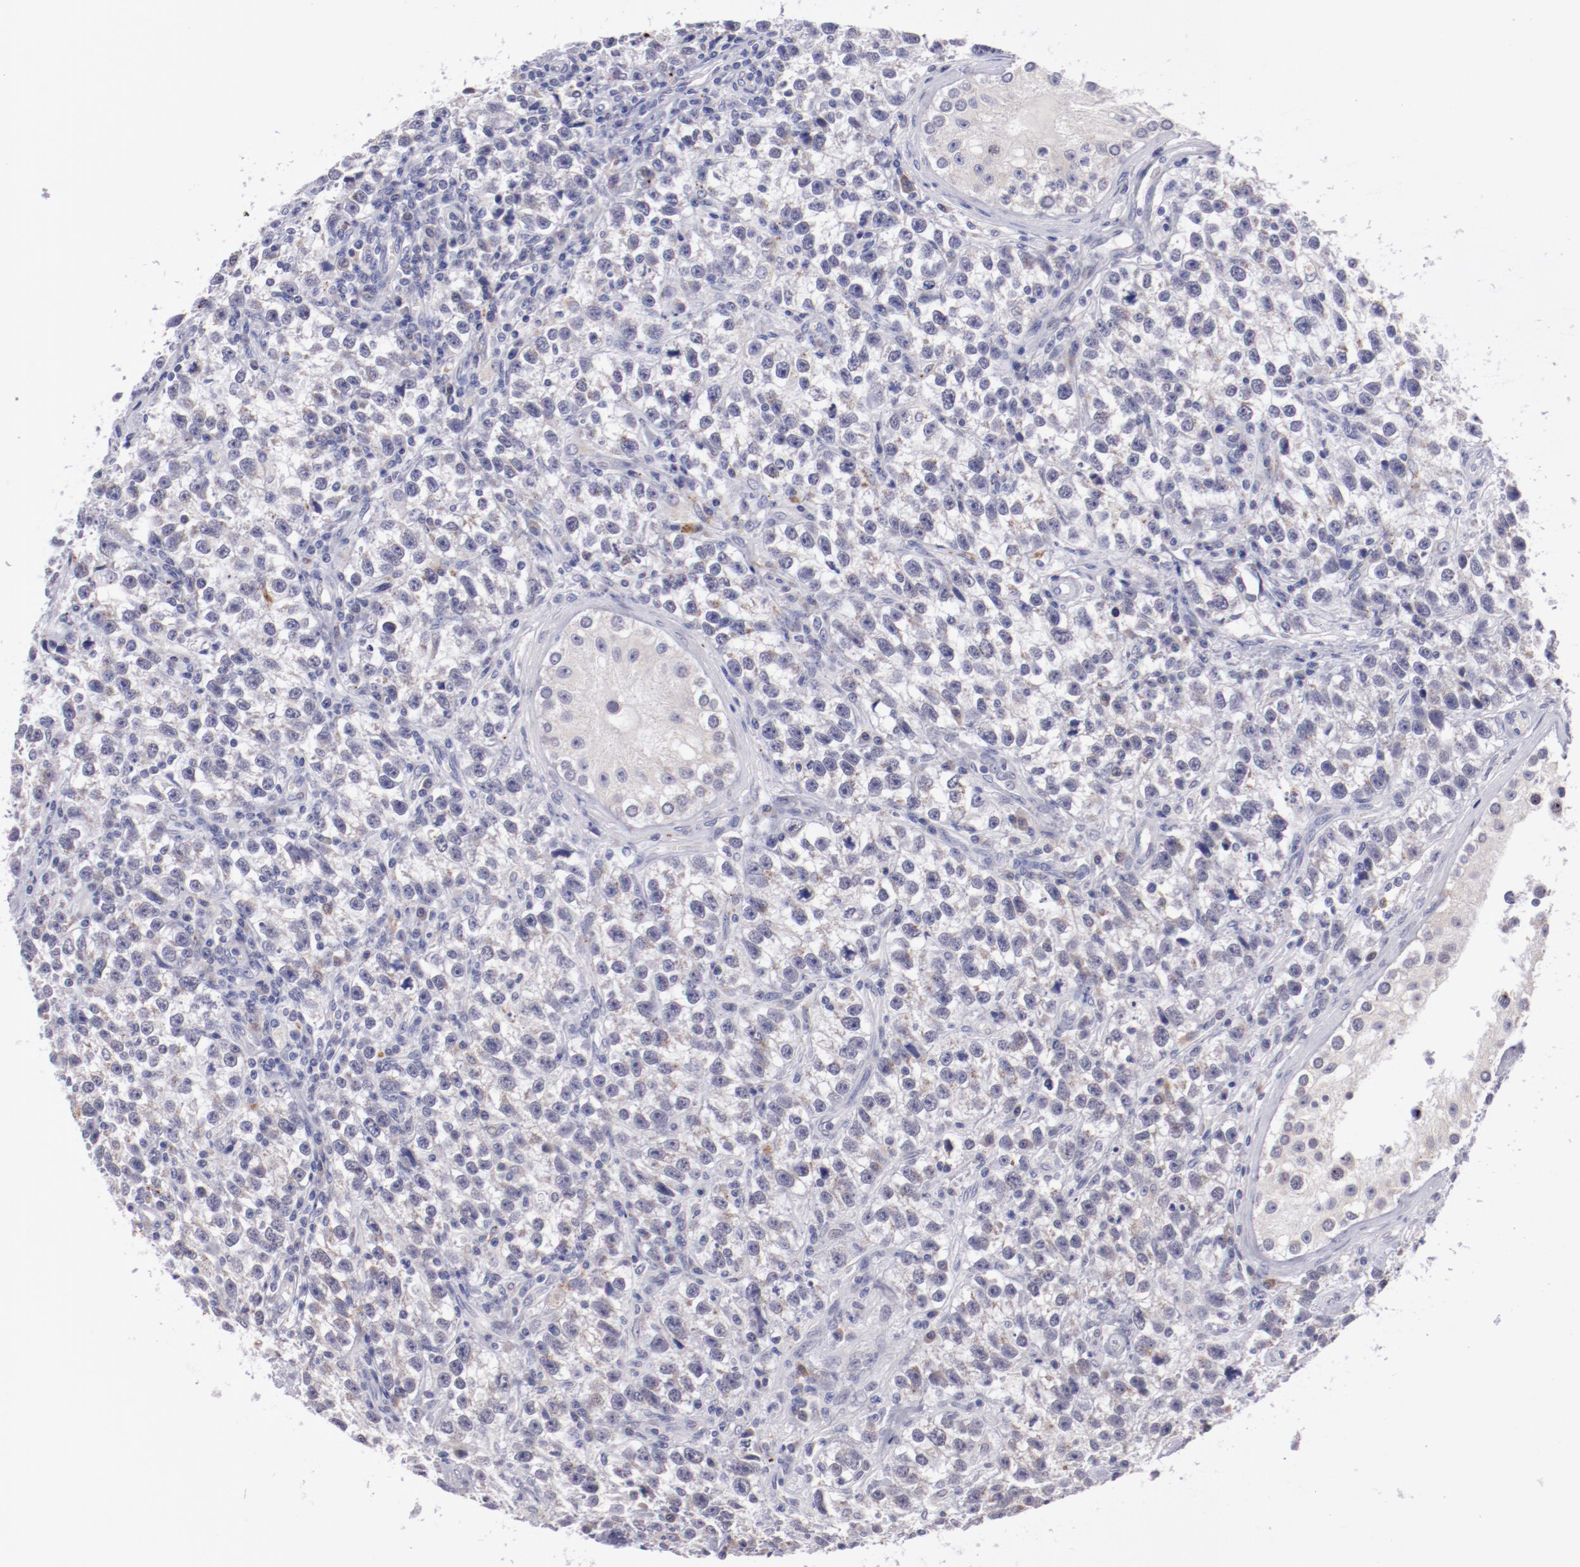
{"staining": {"intensity": "negative", "quantity": "none", "location": "none"}, "tissue": "testis cancer", "cell_type": "Tumor cells", "image_type": "cancer", "snomed": [{"axis": "morphology", "description": "Seminoma, NOS"}, {"axis": "topography", "description": "Testis"}], "caption": "This photomicrograph is of testis cancer stained with immunohistochemistry (IHC) to label a protein in brown with the nuclei are counter-stained blue. There is no expression in tumor cells.", "gene": "TRAF3", "patient": {"sex": "male", "age": 38}}